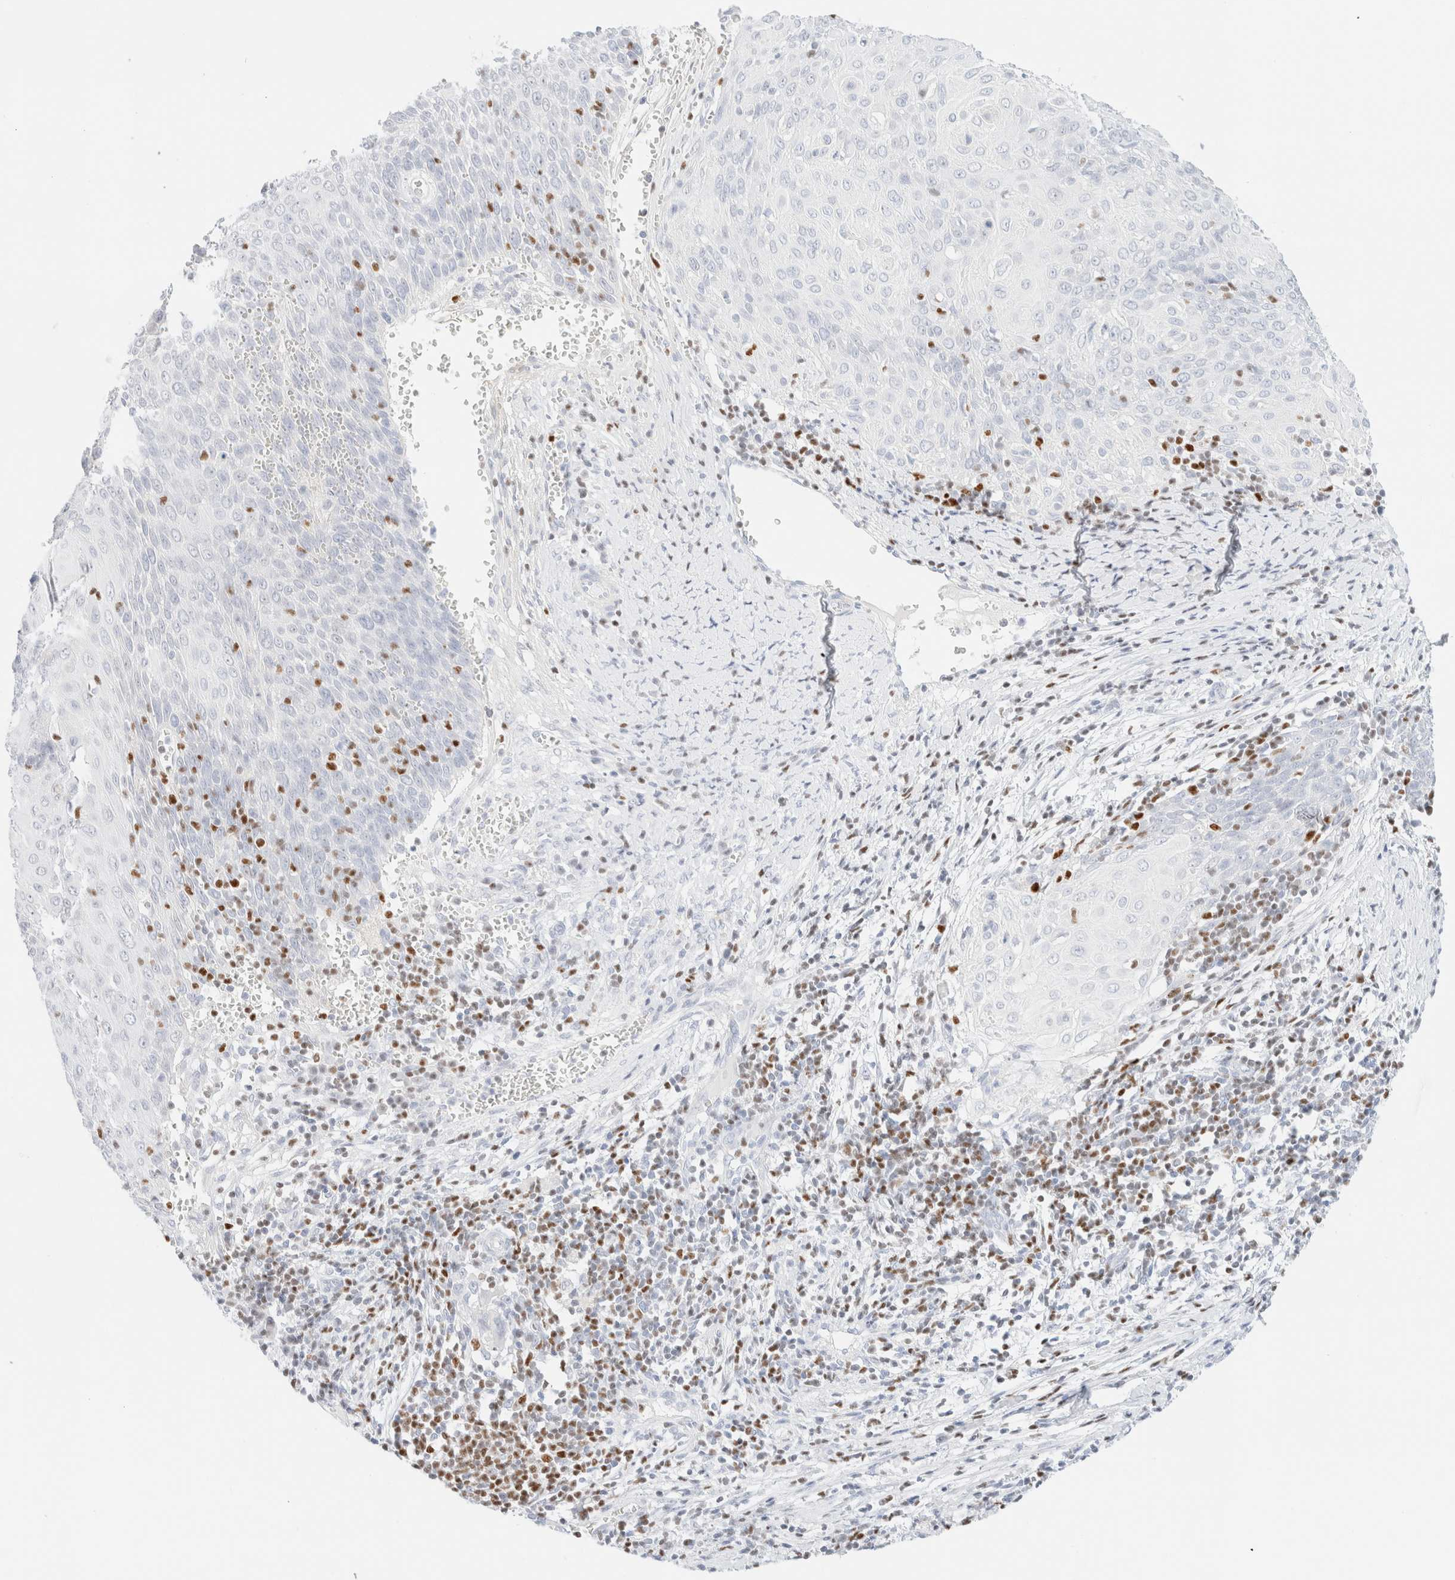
{"staining": {"intensity": "negative", "quantity": "none", "location": "none"}, "tissue": "cervical cancer", "cell_type": "Tumor cells", "image_type": "cancer", "snomed": [{"axis": "morphology", "description": "Squamous cell carcinoma, NOS"}, {"axis": "topography", "description": "Cervix"}], "caption": "The photomicrograph displays no significant positivity in tumor cells of cervical cancer (squamous cell carcinoma).", "gene": "IKZF3", "patient": {"sex": "female", "age": 39}}